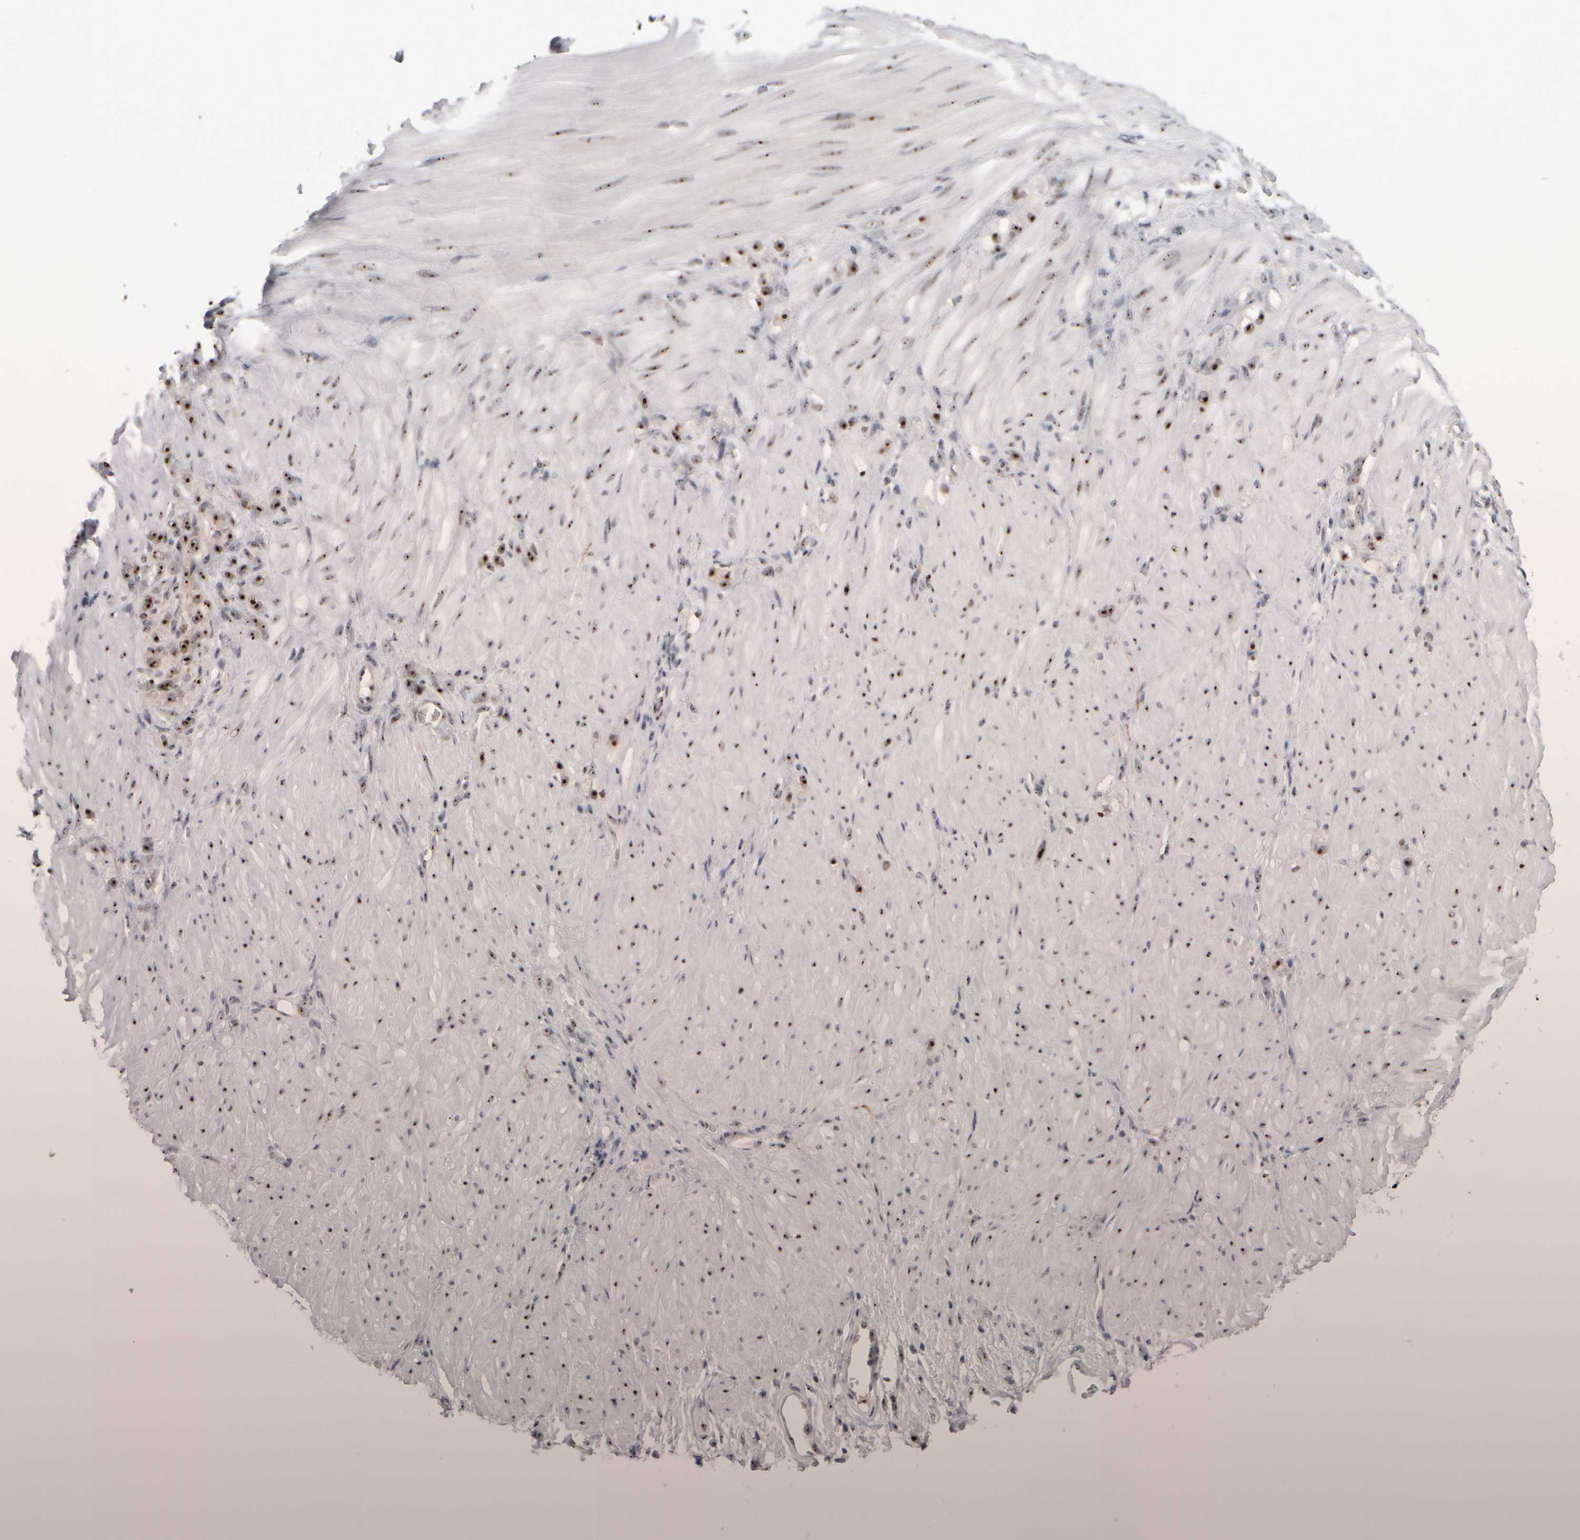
{"staining": {"intensity": "strong", "quantity": ">75%", "location": "nuclear"}, "tissue": "stomach cancer", "cell_type": "Tumor cells", "image_type": "cancer", "snomed": [{"axis": "morphology", "description": "Normal tissue, NOS"}, {"axis": "morphology", "description": "Adenocarcinoma, NOS"}, {"axis": "topography", "description": "Stomach"}], "caption": "DAB immunohistochemical staining of human stomach adenocarcinoma shows strong nuclear protein staining in approximately >75% of tumor cells. The protein of interest is shown in brown color, while the nuclei are stained blue.", "gene": "SURF6", "patient": {"sex": "male", "age": 82}}